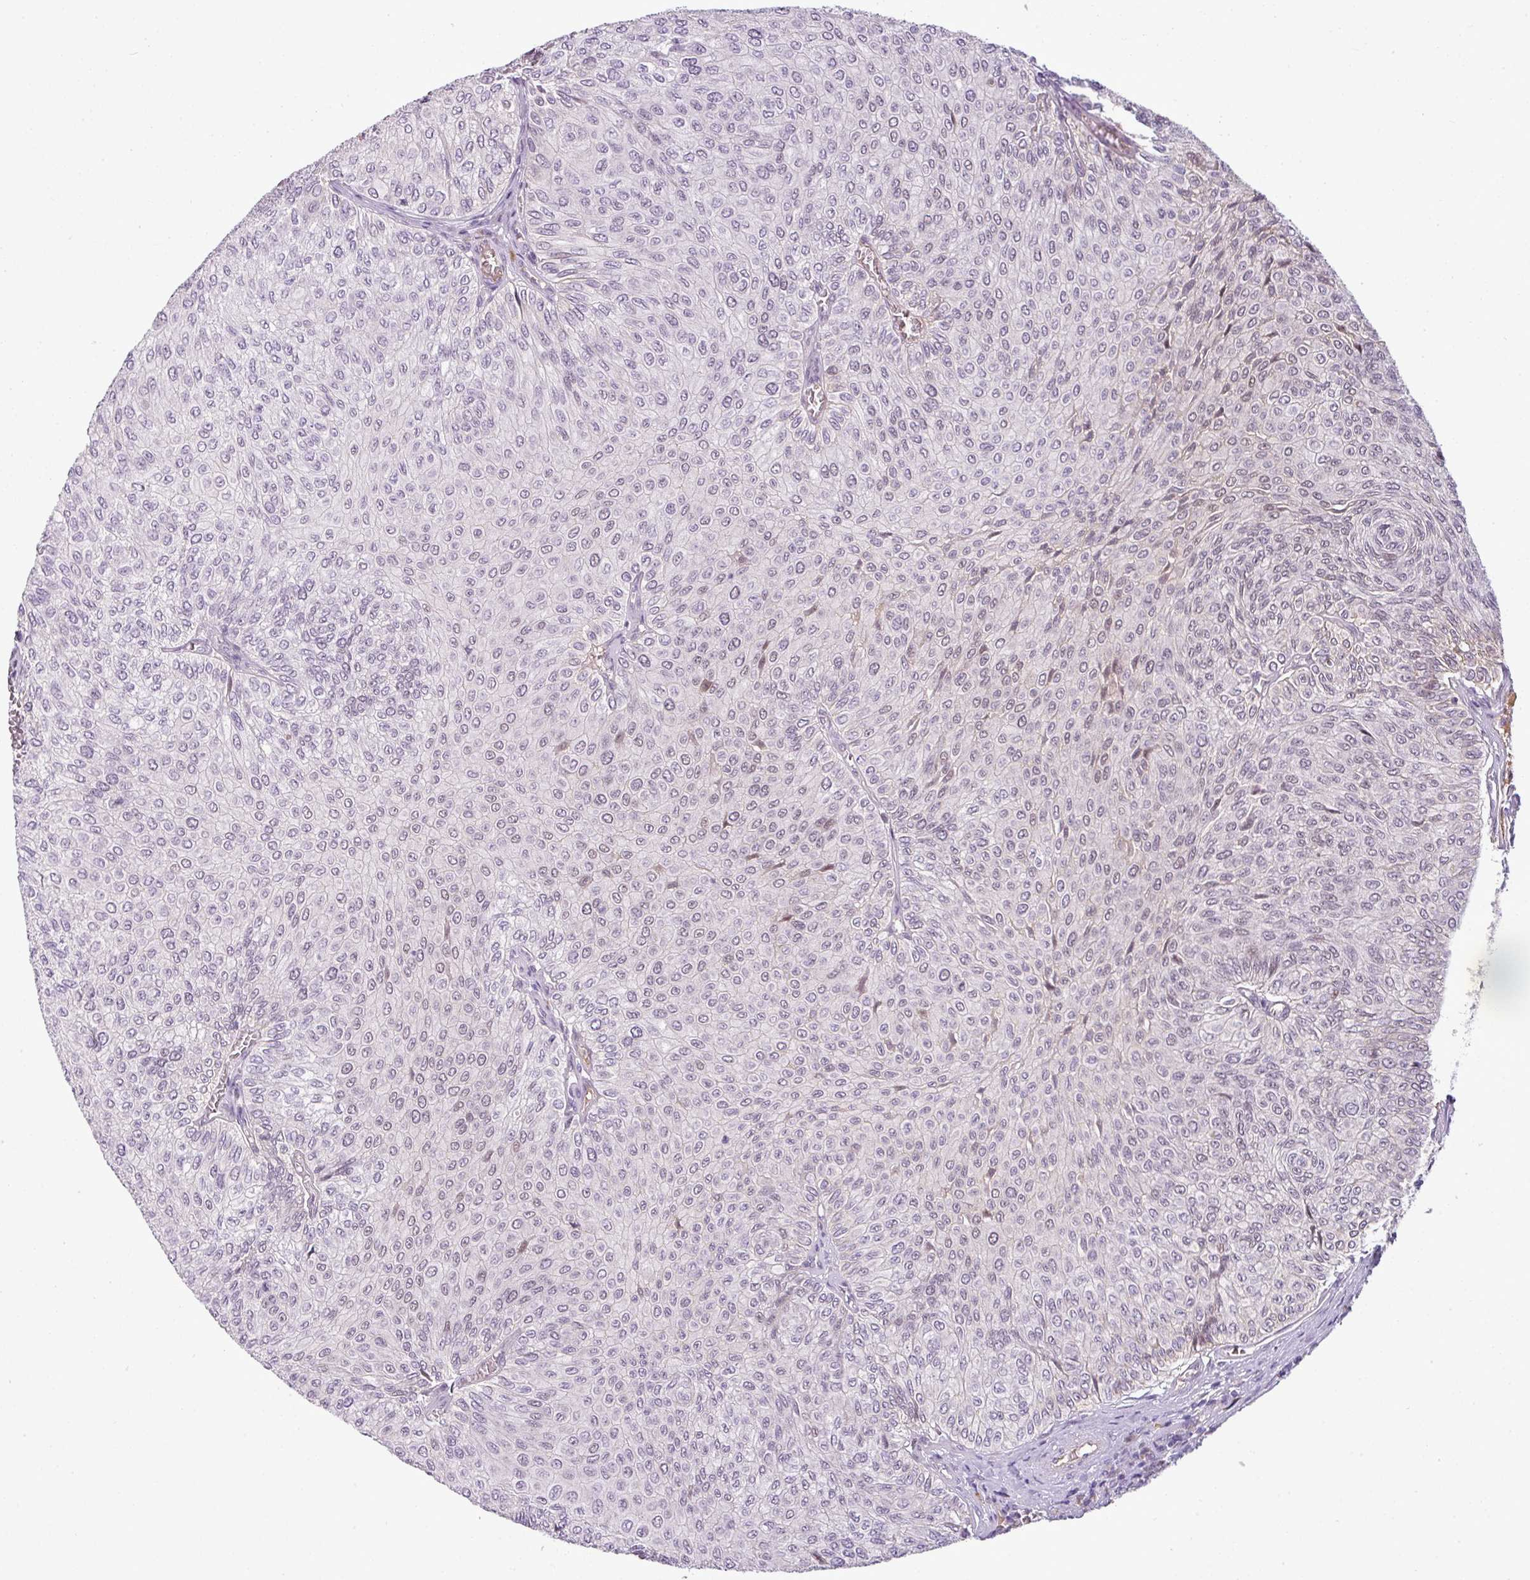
{"staining": {"intensity": "weak", "quantity": "<25%", "location": "nuclear"}, "tissue": "urothelial cancer", "cell_type": "Tumor cells", "image_type": "cancer", "snomed": [{"axis": "morphology", "description": "Urothelial carcinoma, NOS"}, {"axis": "topography", "description": "Urinary bladder"}], "caption": "Photomicrograph shows no protein staining in tumor cells of transitional cell carcinoma tissue.", "gene": "C4B", "patient": {"sex": "male", "age": 59}}